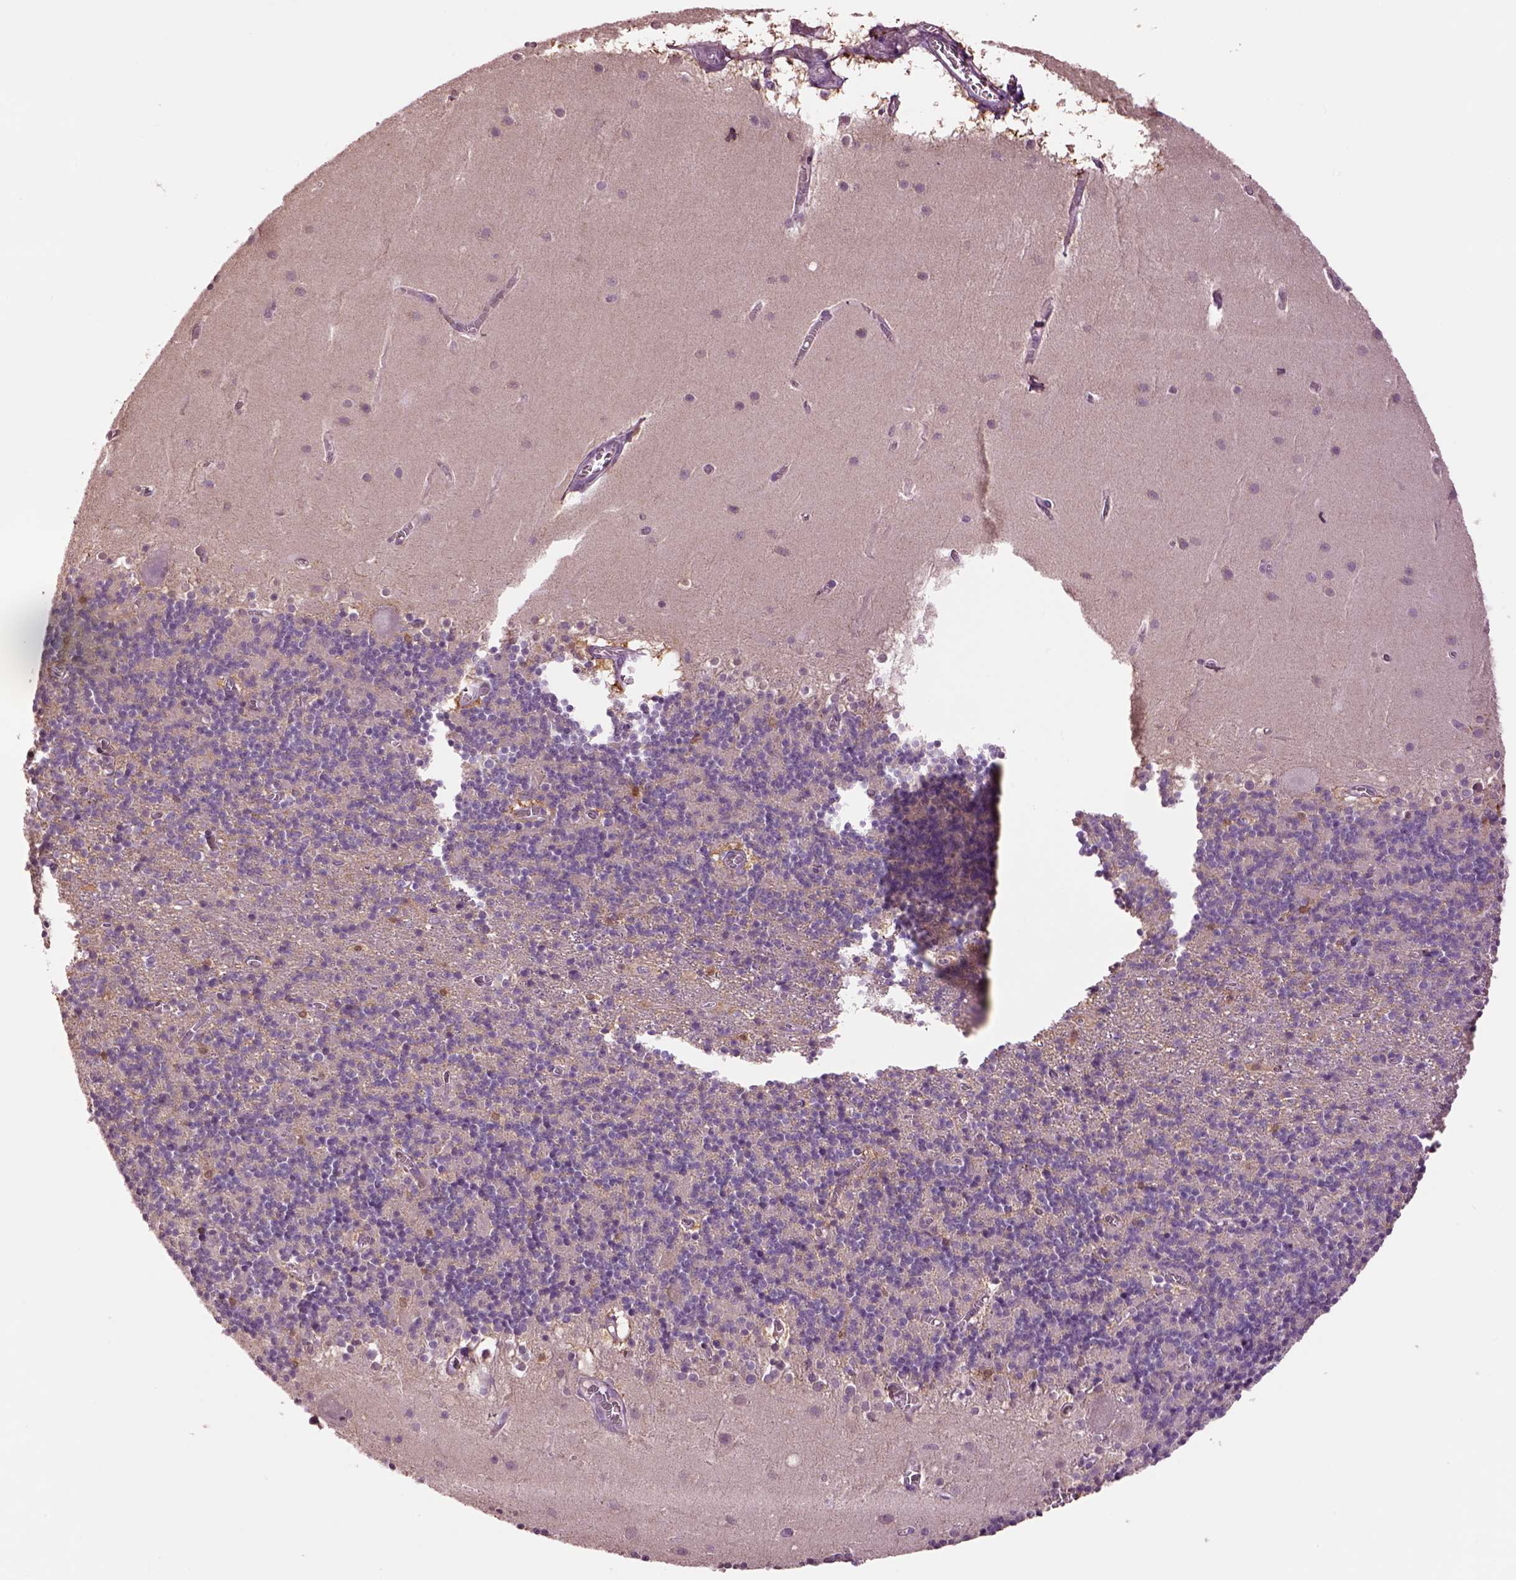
{"staining": {"intensity": "moderate", "quantity": "<25%", "location": "cytoplasmic/membranous,nuclear"}, "tissue": "cerebellum", "cell_type": "Cells in granular layer", "image_type": "normal", "snomed": [{"axis": "morphology", "description": "Normal tissue, NOS"}, {"axis": "topography", "description": "Cerebellum"}], "caption": "Unremarkable cerebellum was stained to show a protein in brown. There is low levels of moderate cytoplasmic/membranous,nuclear staining in about <25% of cells in granular layer.", "gene": "CLPSL1", "patient": {"sex": "male", "age": 70}}